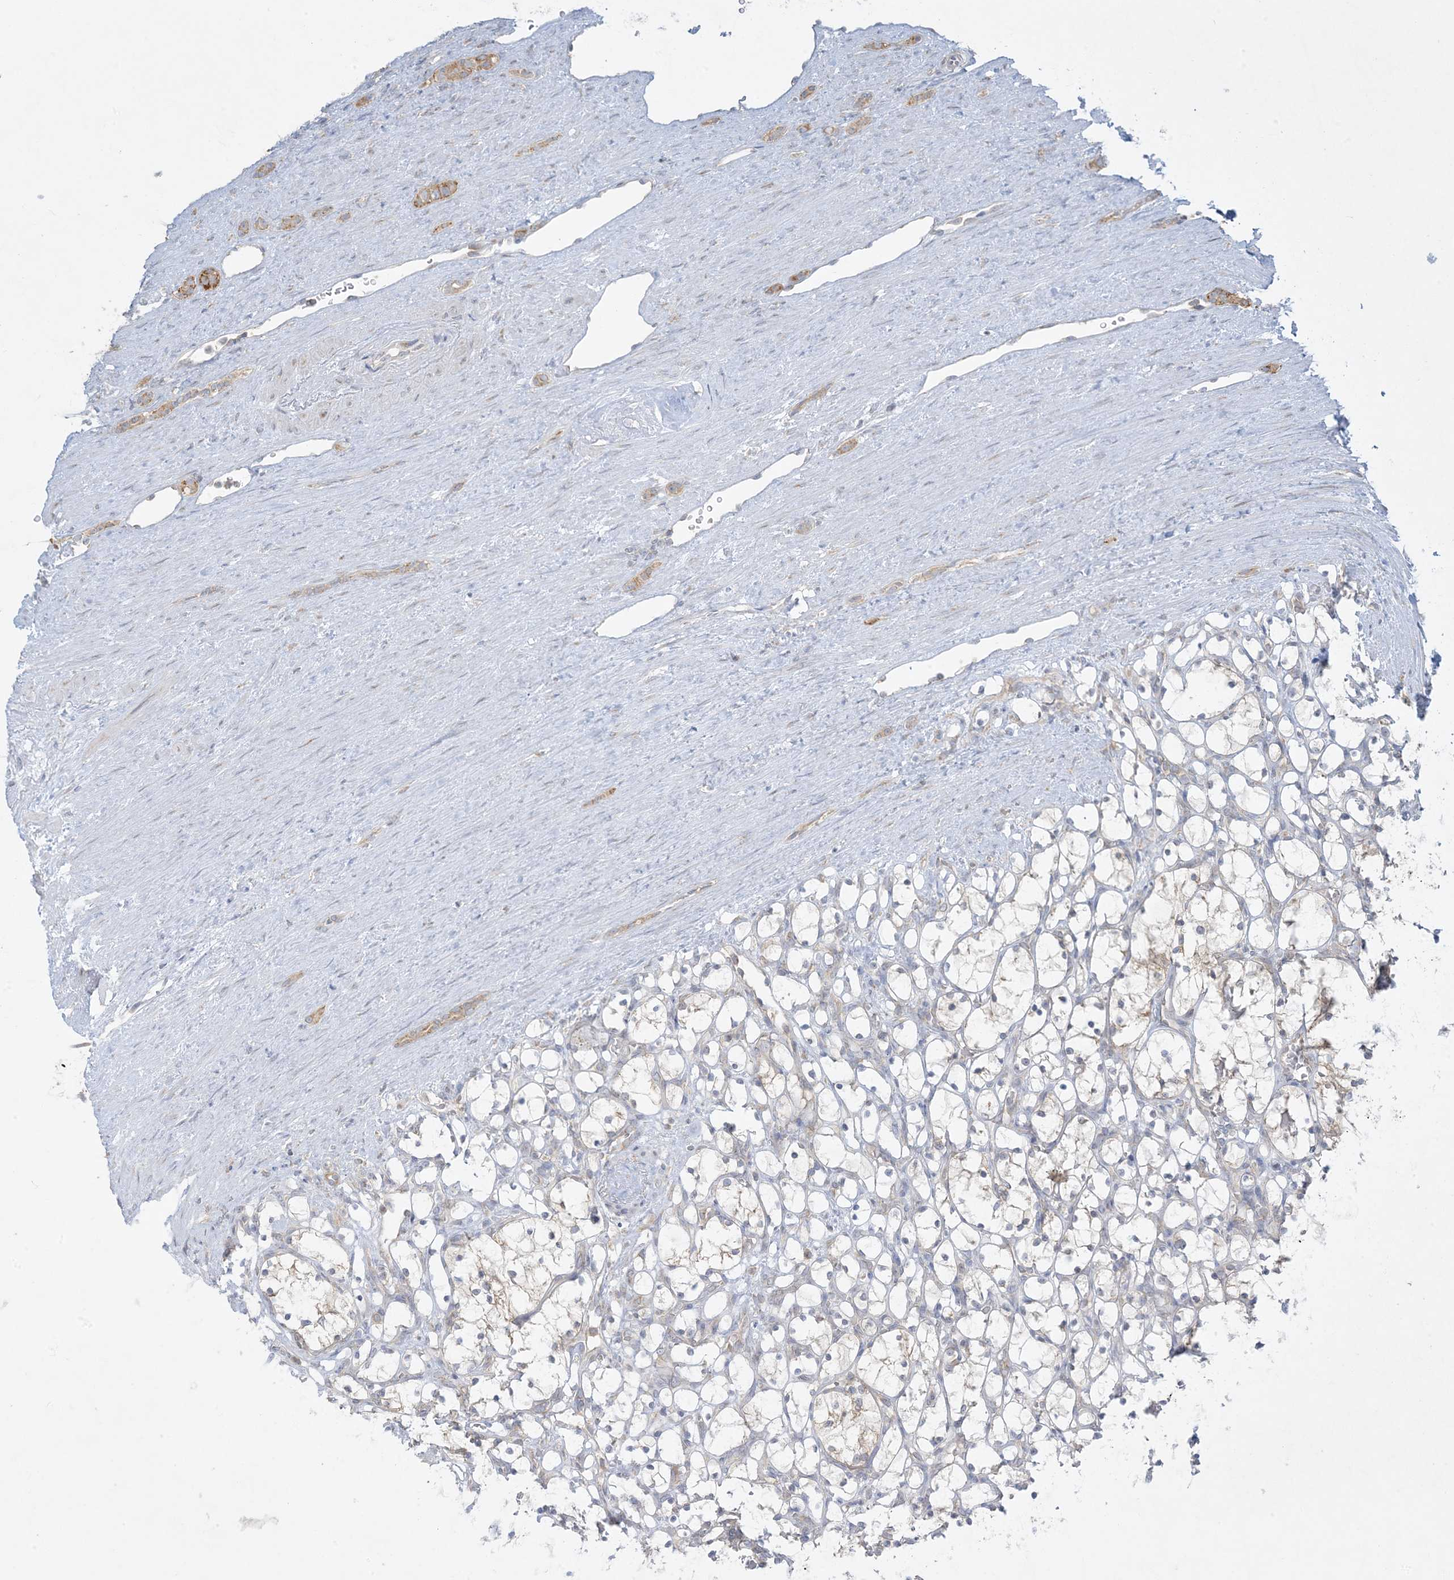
{"staining": {"intensity": "negative", "quantity": "none", "location": "none"}, "tissue": "renal cancer", "cell_type": "Tumor cells", "image_type": "cancer", "snomed": [{"axis": "morphology", "description": "Adenocarcinoma, NOS"}, {"axis": "topography", "description": "Kidney"}], "caption": "A high-resolution photomicrograph shows IHC staining of renal adenocarcinoma, which demonstrates no significant positivity in tumor cells. Brightfield microscopy of immunohistochemistry (IHC) stained with DAB (3,3'-diaminobenzidine) (brown) and hematoxylin (blue), captured at high magnification.", "gene": "RPP40", "patient": {"sex": "female", "age": 69}}